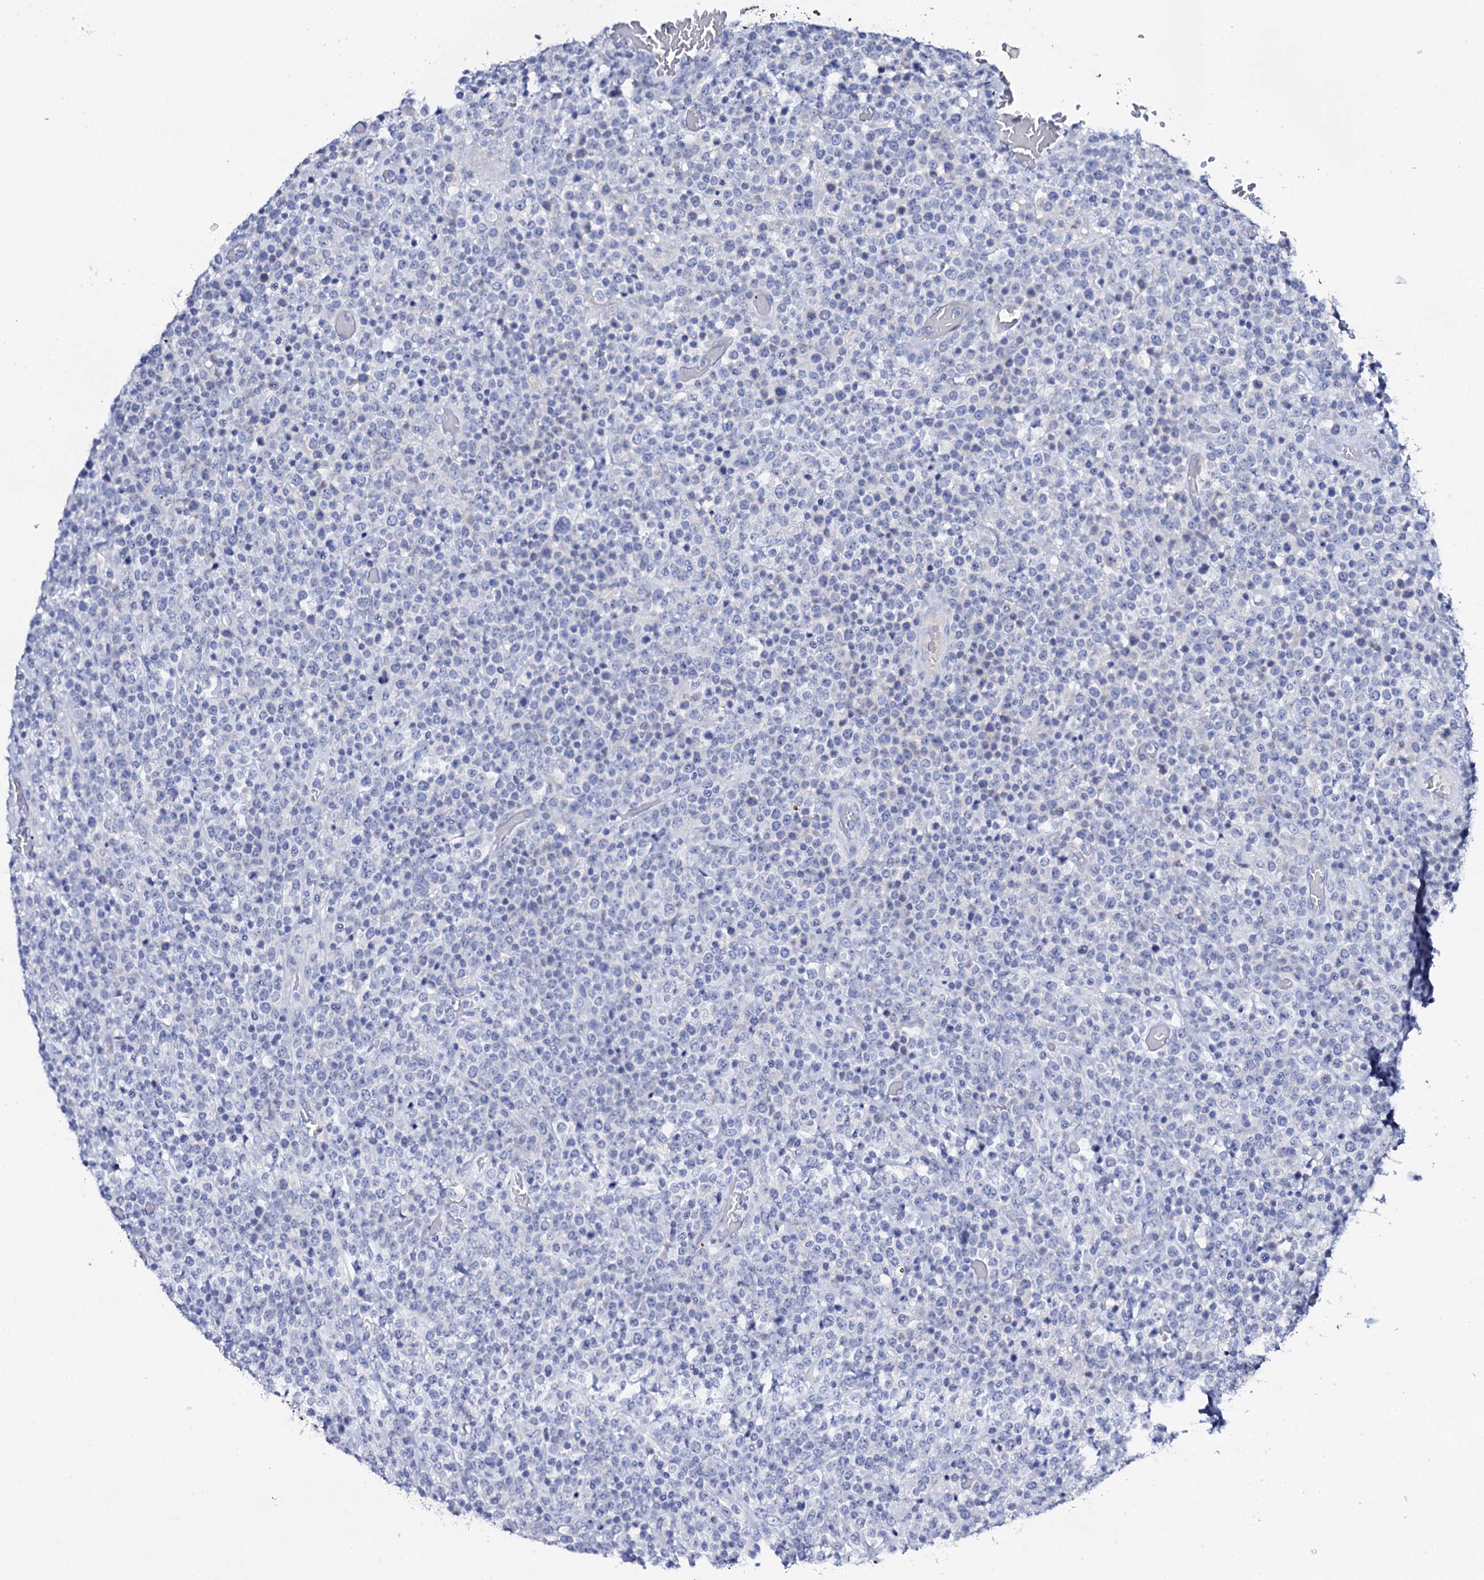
{"staining": {"intensity": "negative", "quantity": "none", "location": "none"}, "tissue": "lymphoma", "cell_type": "Tumor cells", "image_type": "cancer", "snomed": [{"axis": "morphology", "description": "Malignant lymphoma, non-Hodgkin's type, High grade"}, {"axis": "topography", "description": "Colon"}], "caption": "This is a photomicrograph of immunohistochemistry staining of high-grade malignant lymphoma, non-Hodgkin's type, which shows no positivity in tumor cells.", "gene": "FBXL16", "patient": {"sex": "female", "age": 53}}